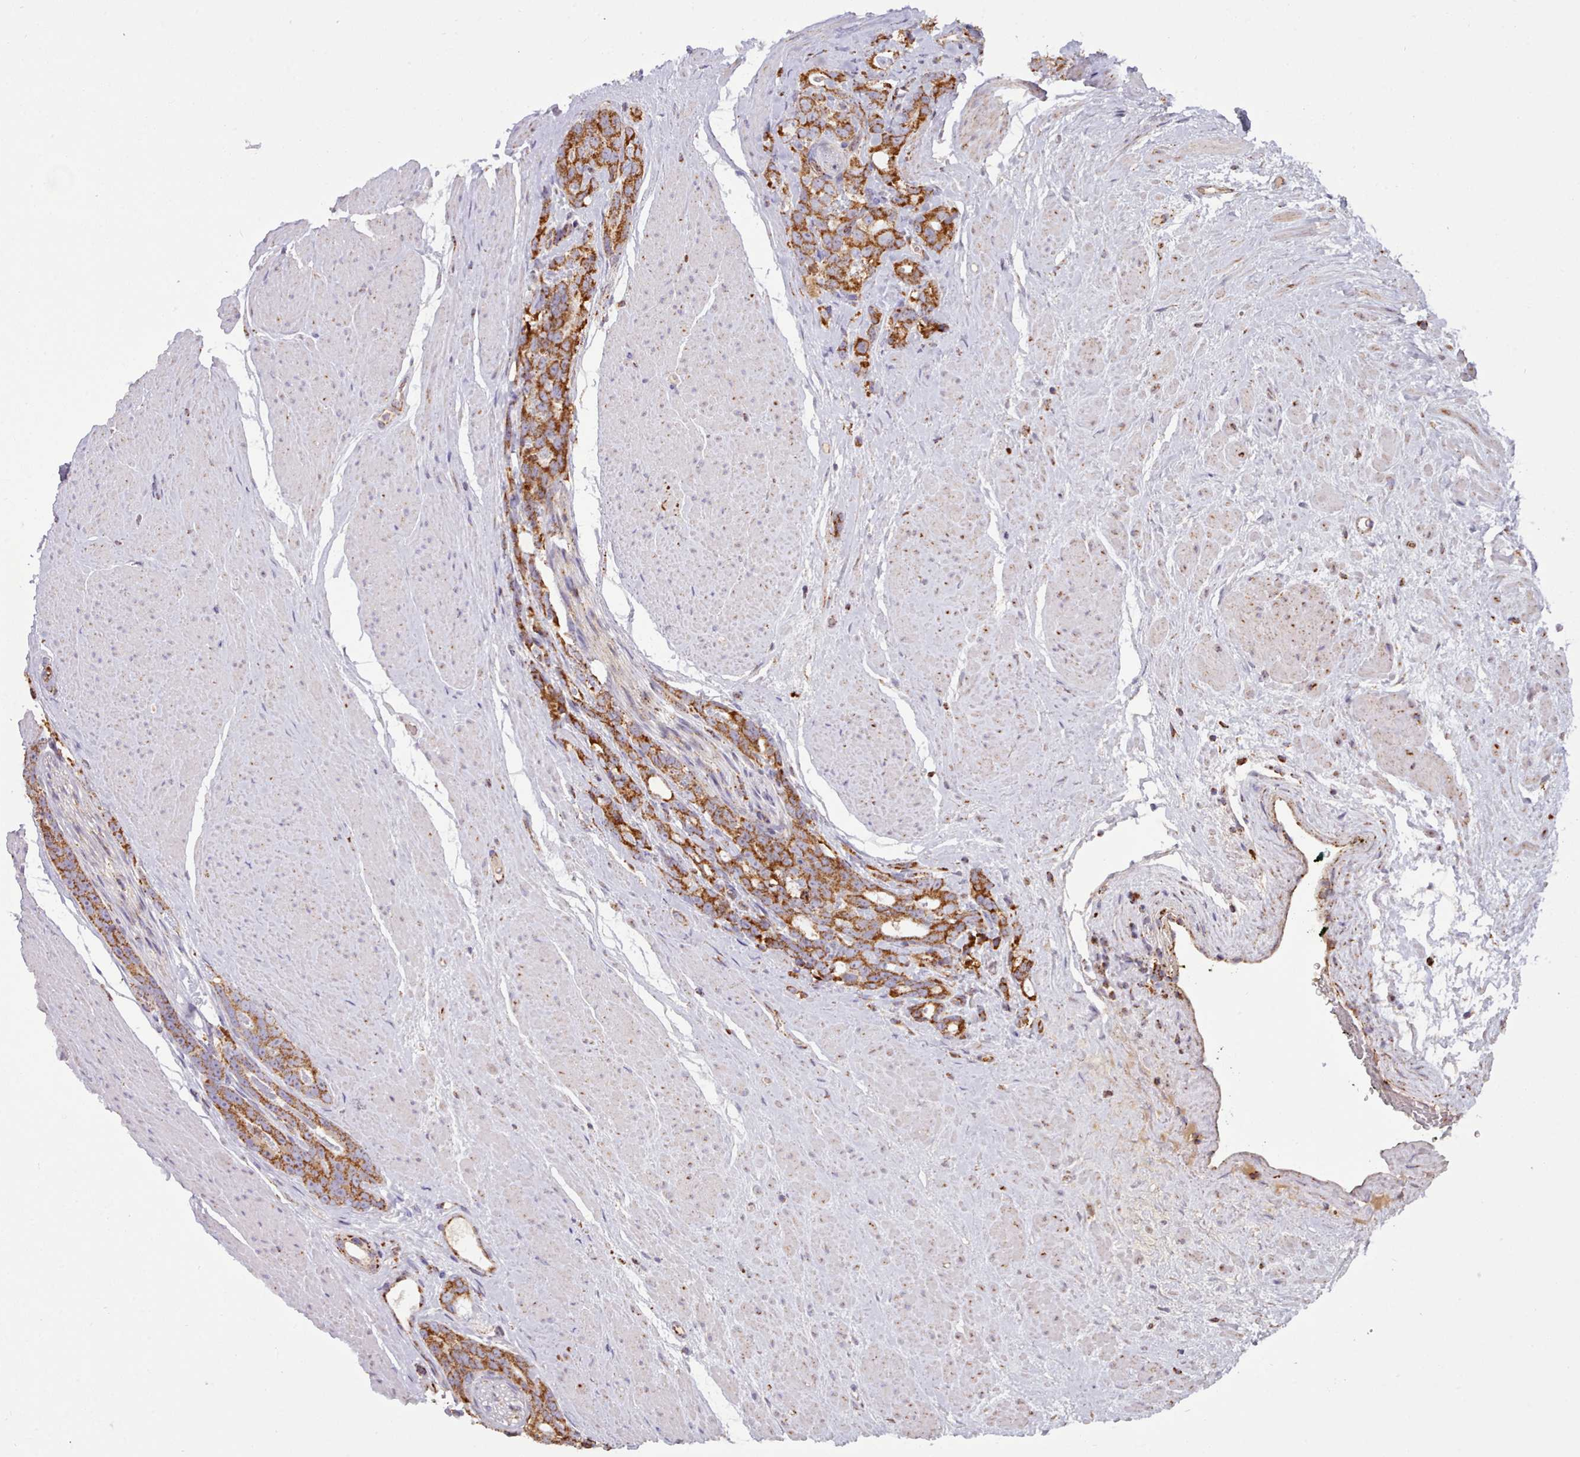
{"staining": {"intensity": "strong", "quantity": ">75%", "location": "cytoplasmic/membranous"}, "tissue": "prostate cancer", "cell_type": "Tumor cells", "image_type": "cancer", "snomed": [{"axis": "morphology", "description": "Adenocarcinoma, High grade"}, {"axis": "topography", "description": "Prostate"}], "caption": "Immunohistochemical staining of prostate cancer shows high levels of strong cytoplasmic/membranous protein expression in about >75% of tumor cells.", "gene": "HSDL2", "patient": {"sex": "male", "age": 74}}